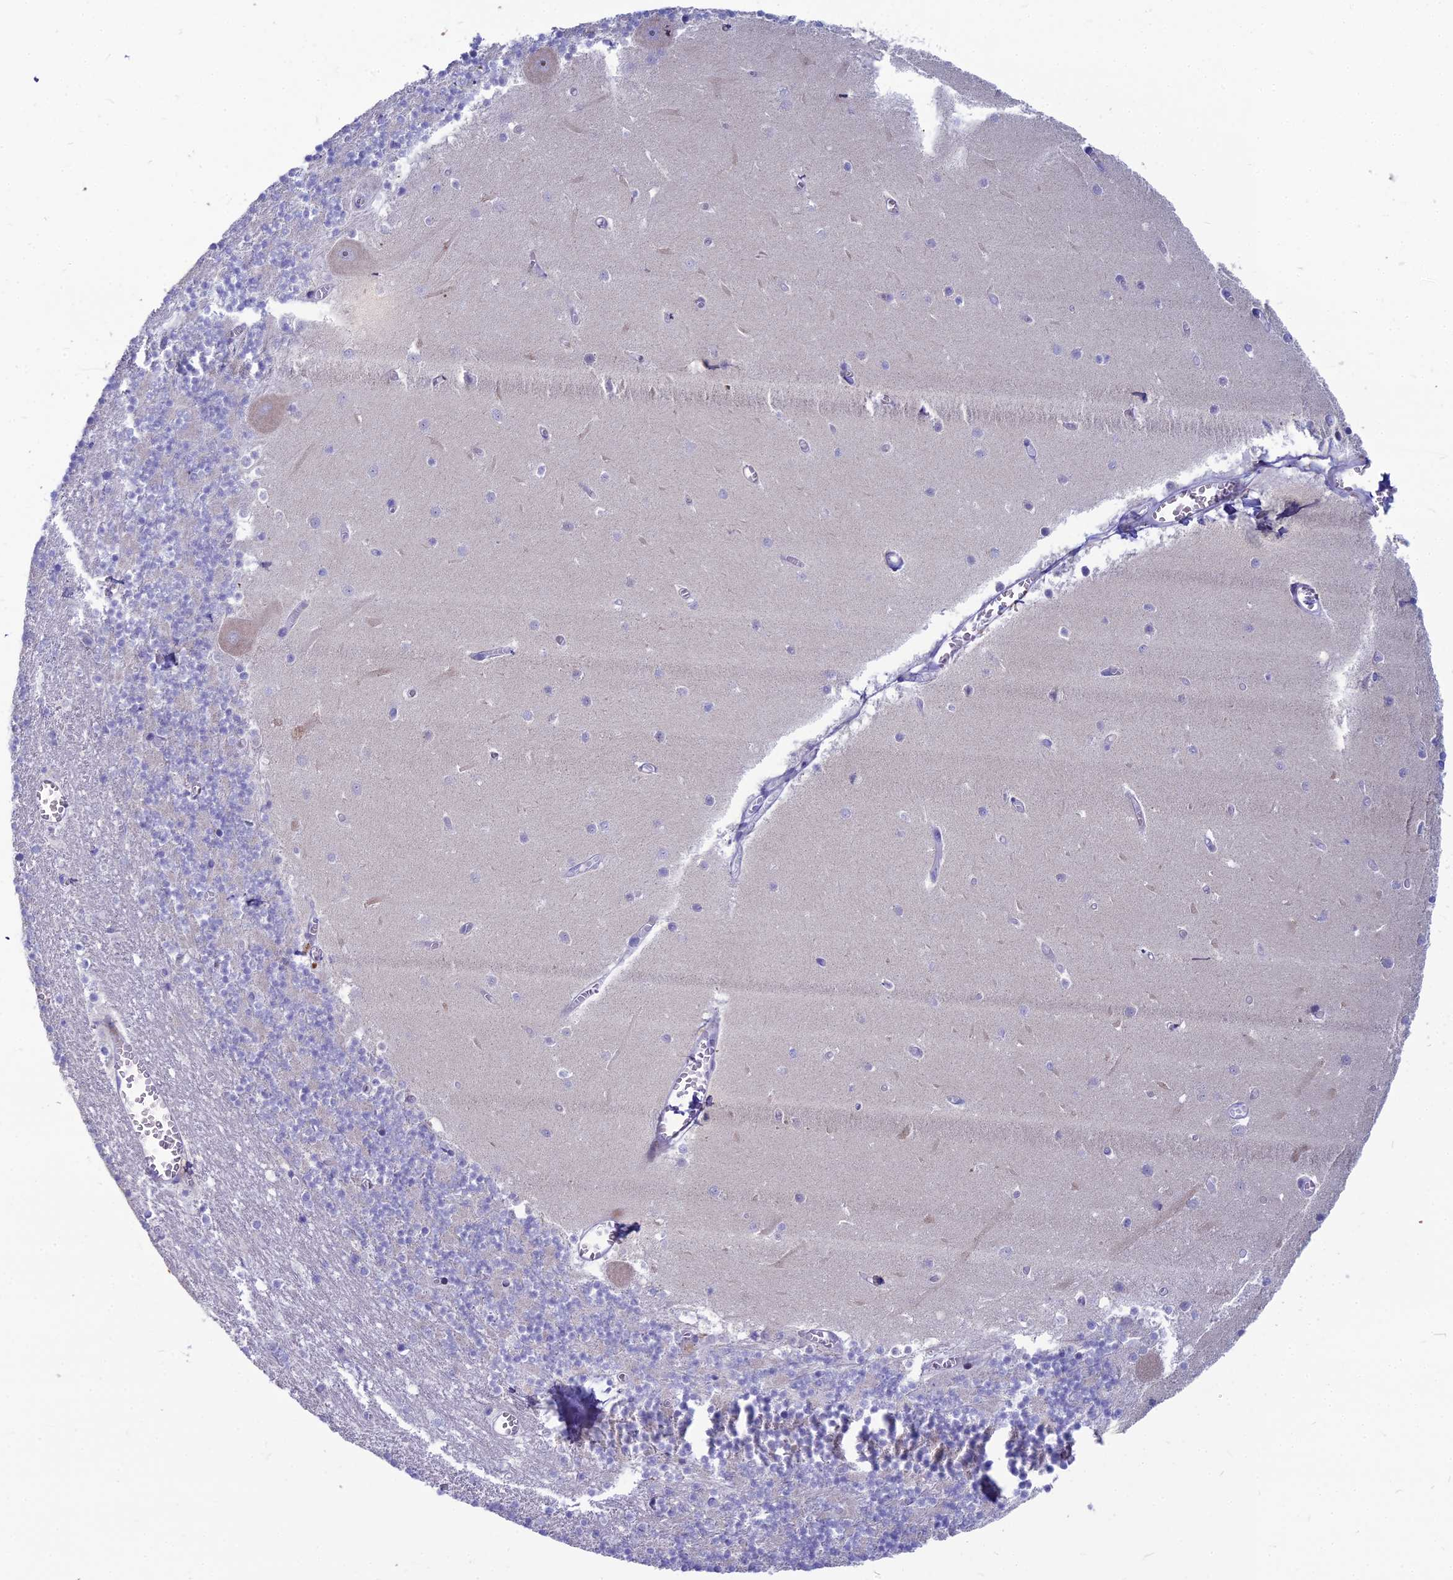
{"staining": {"intensity": "negative", "quantity": "none", "location": "none"}, "tissue": "cerebellum", "cell_type": "Cells in granular layer", "image_type": "normal", "snomed": [{"axis": "morphology", "description": "Normal tissue, NOS"}, {"axis": "topography", "description": "Cerebellum"}], "caption": "Human cerebellum stained for a protein using immunohistochemistry (IHC) displays no staining in cells in granular layer.", "gene": "ENSG00000285920", "patient": {"sex": "female", "age": 28}}